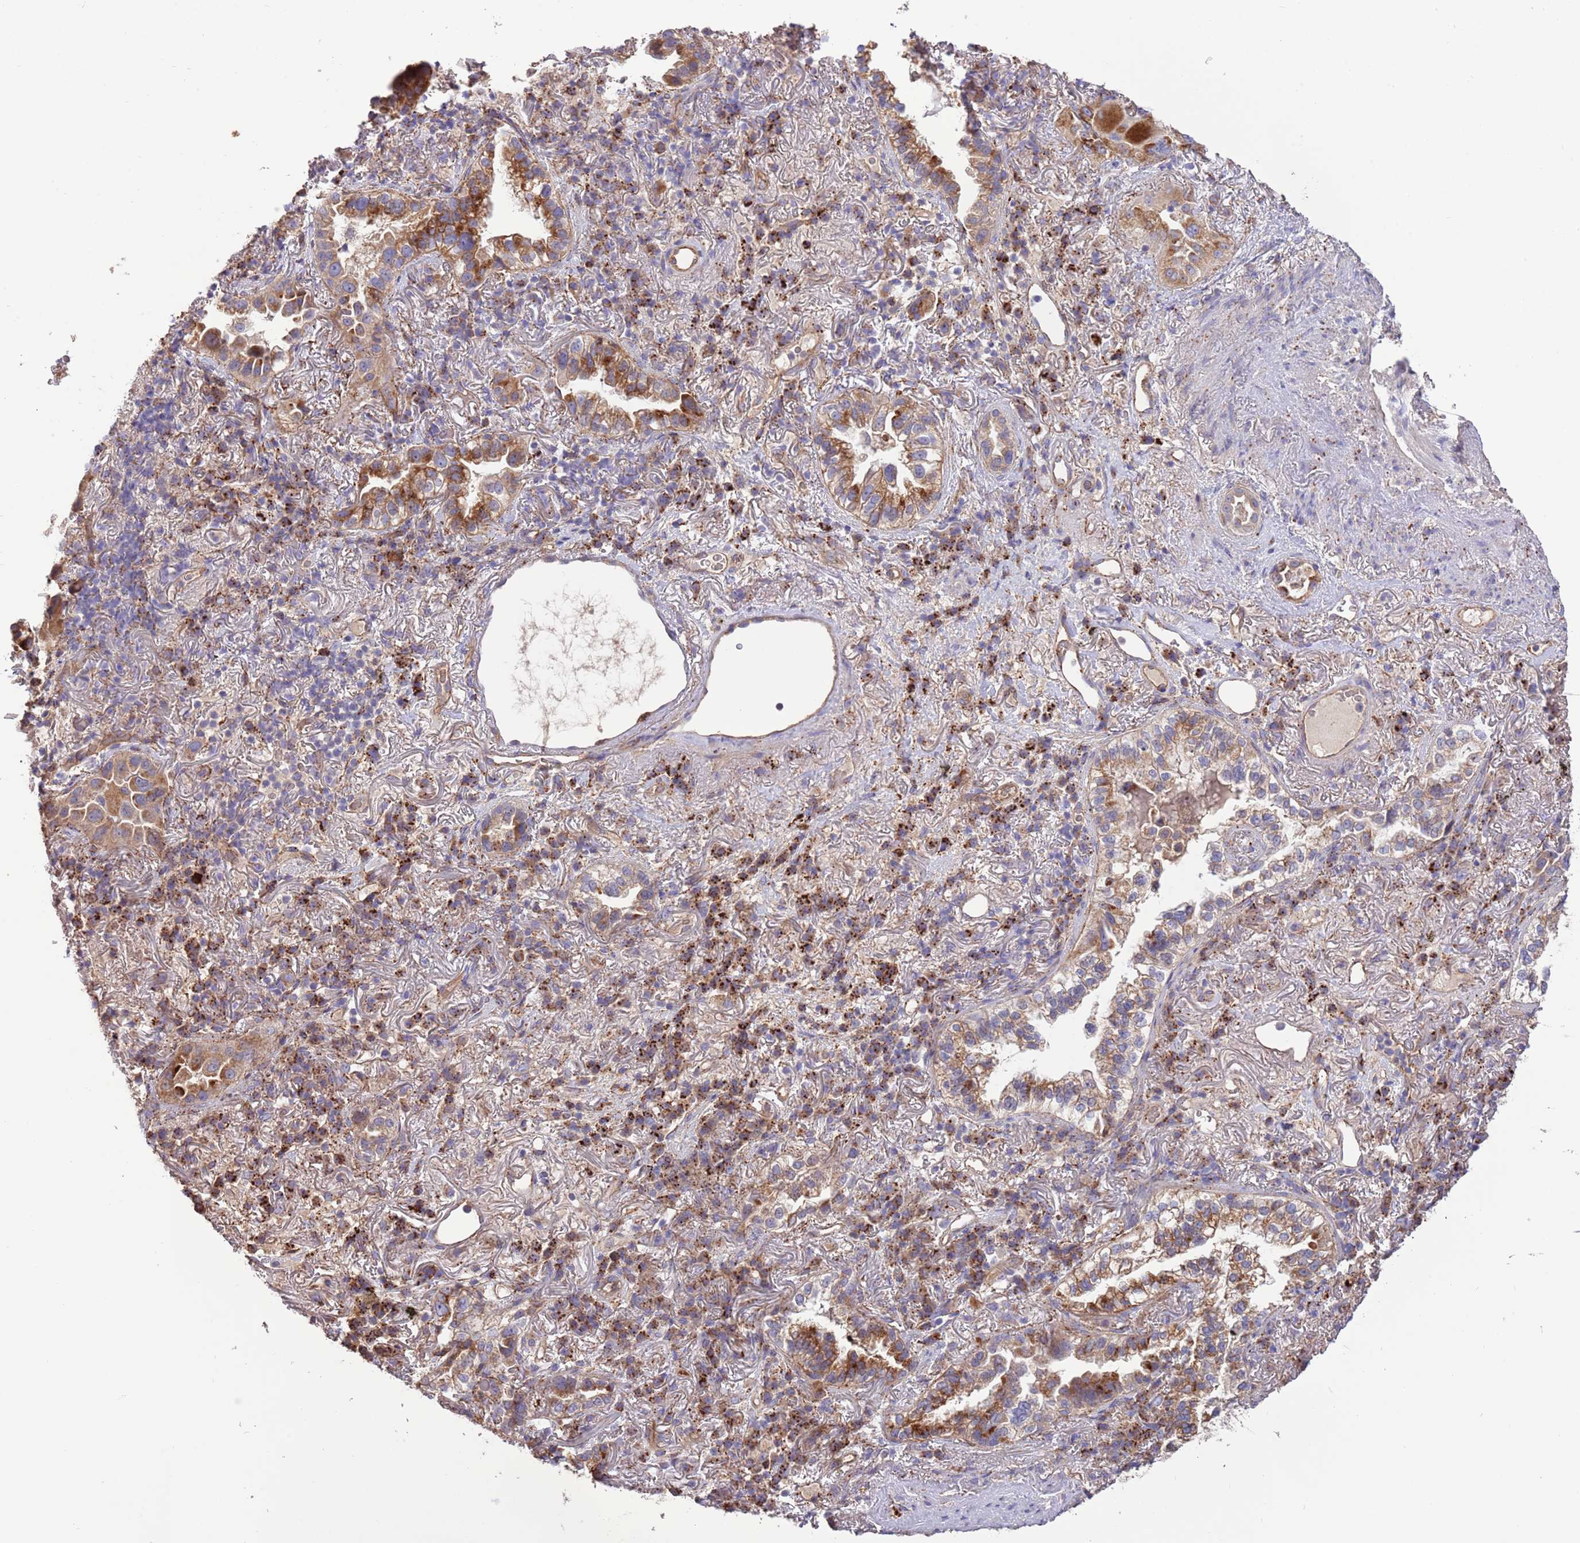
{"staining": {"intensity": "moderate", "quantity": "25%-75%", "location": "cytoplasmic/membranous"}, "tissue": "lung cancer", "cell_type": "Tumor cells", "image_type": "cancer", "snomed": [{"axis": "morphology", "description": "Adenocarcinoma, NOS"}, {"axis": "topography", "description": "Lung"}], "caption": "A medium amount of moderate cytoplasmic/membranous expression is present in about 25%-75% of tumor cells in lung cancer (adenocarcinoma) tissue.", "gene": "DOCK6", "patient": {"sex": "female", "age": 69}}